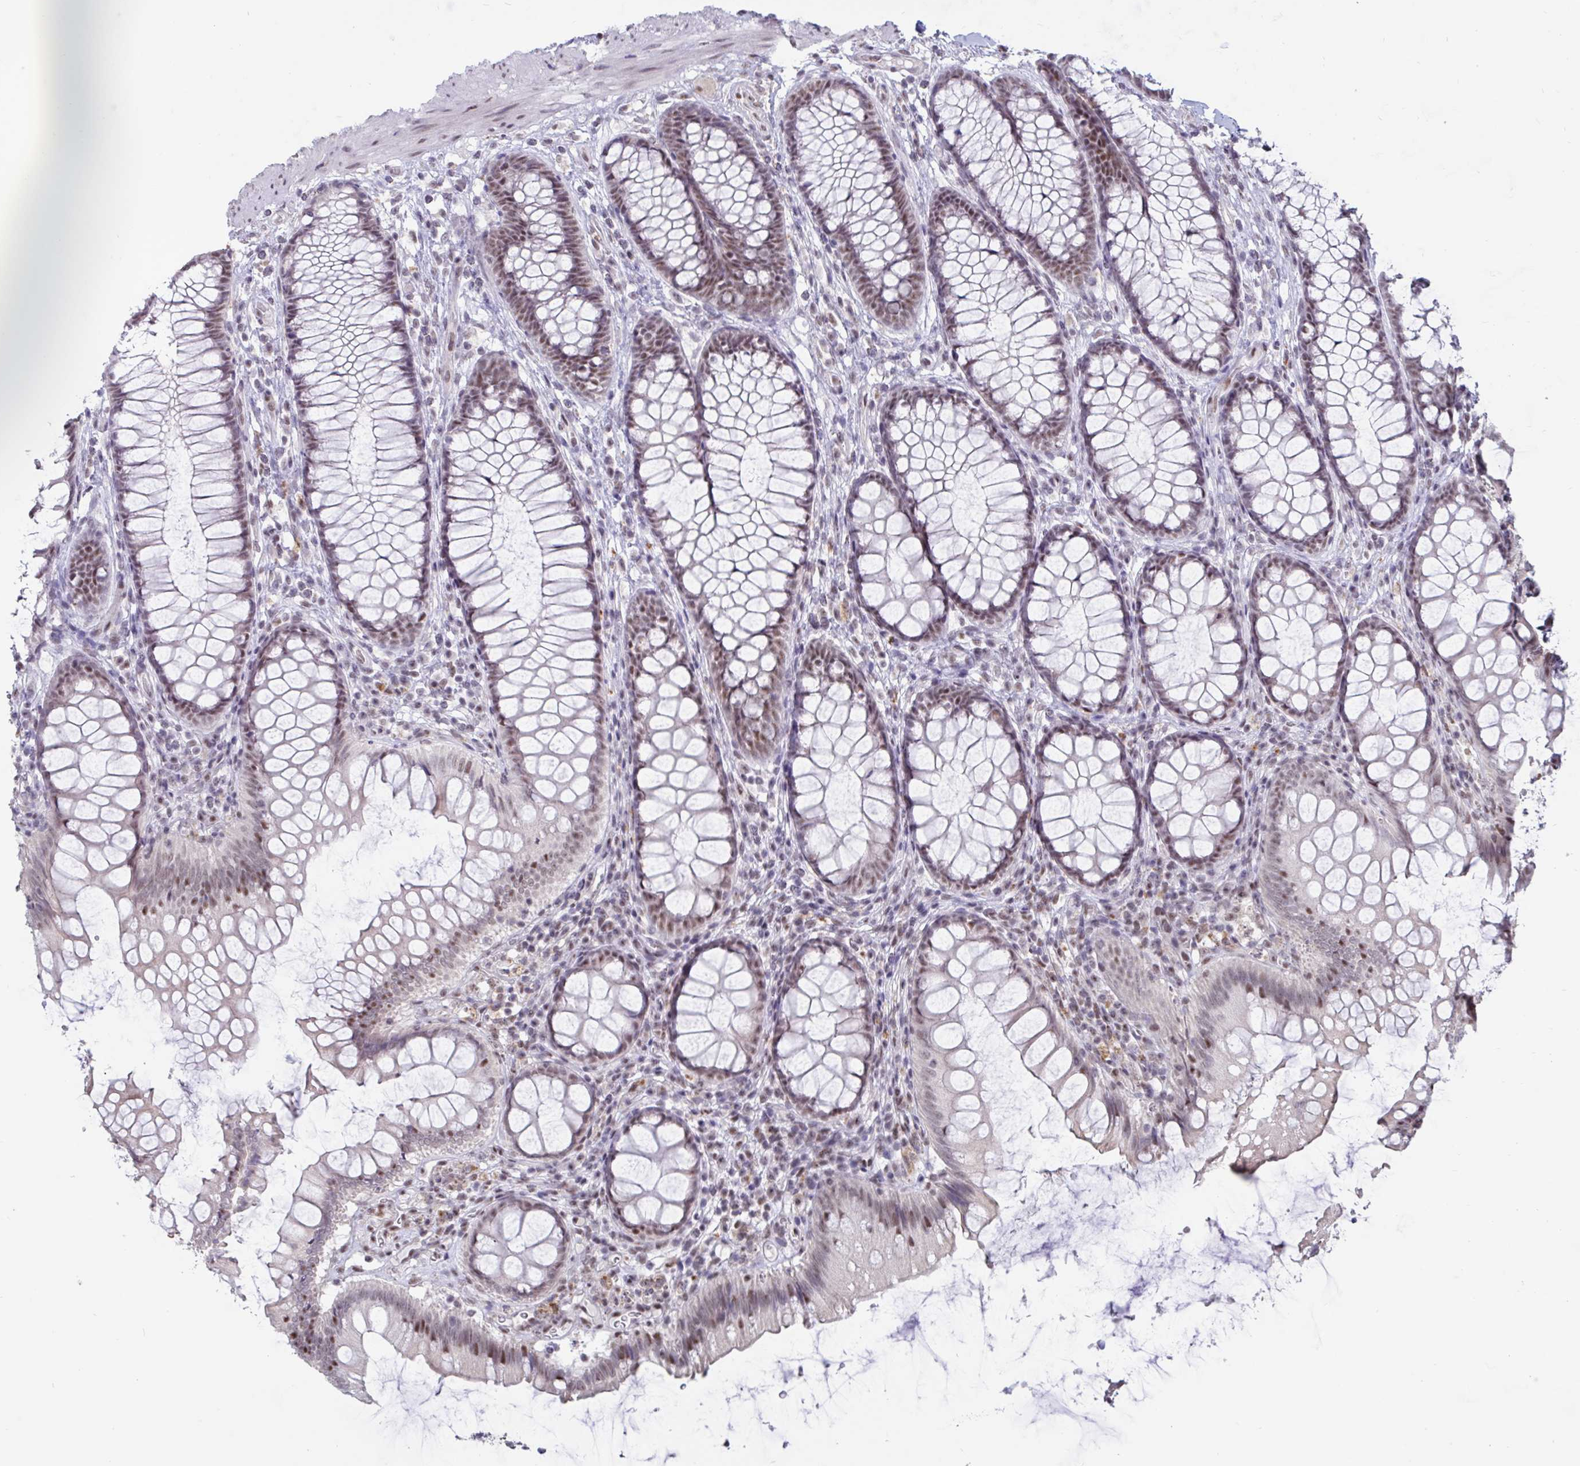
{"staining": {"intensity": "negative", "quantity": "none", "location": "none"}, "tissue": "colon", "cell_type": "Endothelial cells", "image_type": "normal", "snomed": [{"axis": "morphology", "description": "Normal tissue, NOS"}, {"axis": "morphology", "description": "Adenoma, NOS"}, {"axis": "topography", "description": "Soft tissue"}, {"axis": "topography", "description": "Colon"}], "caption": "The histopathology image shows no significant staining in endothelial cells of colon. (Brightfield microscopy of DAB (3,3'-diaminobenzidine) IHC at high magnification).", "gene": "DDX39A", "patient": {"sex": "male", "age": 47}}